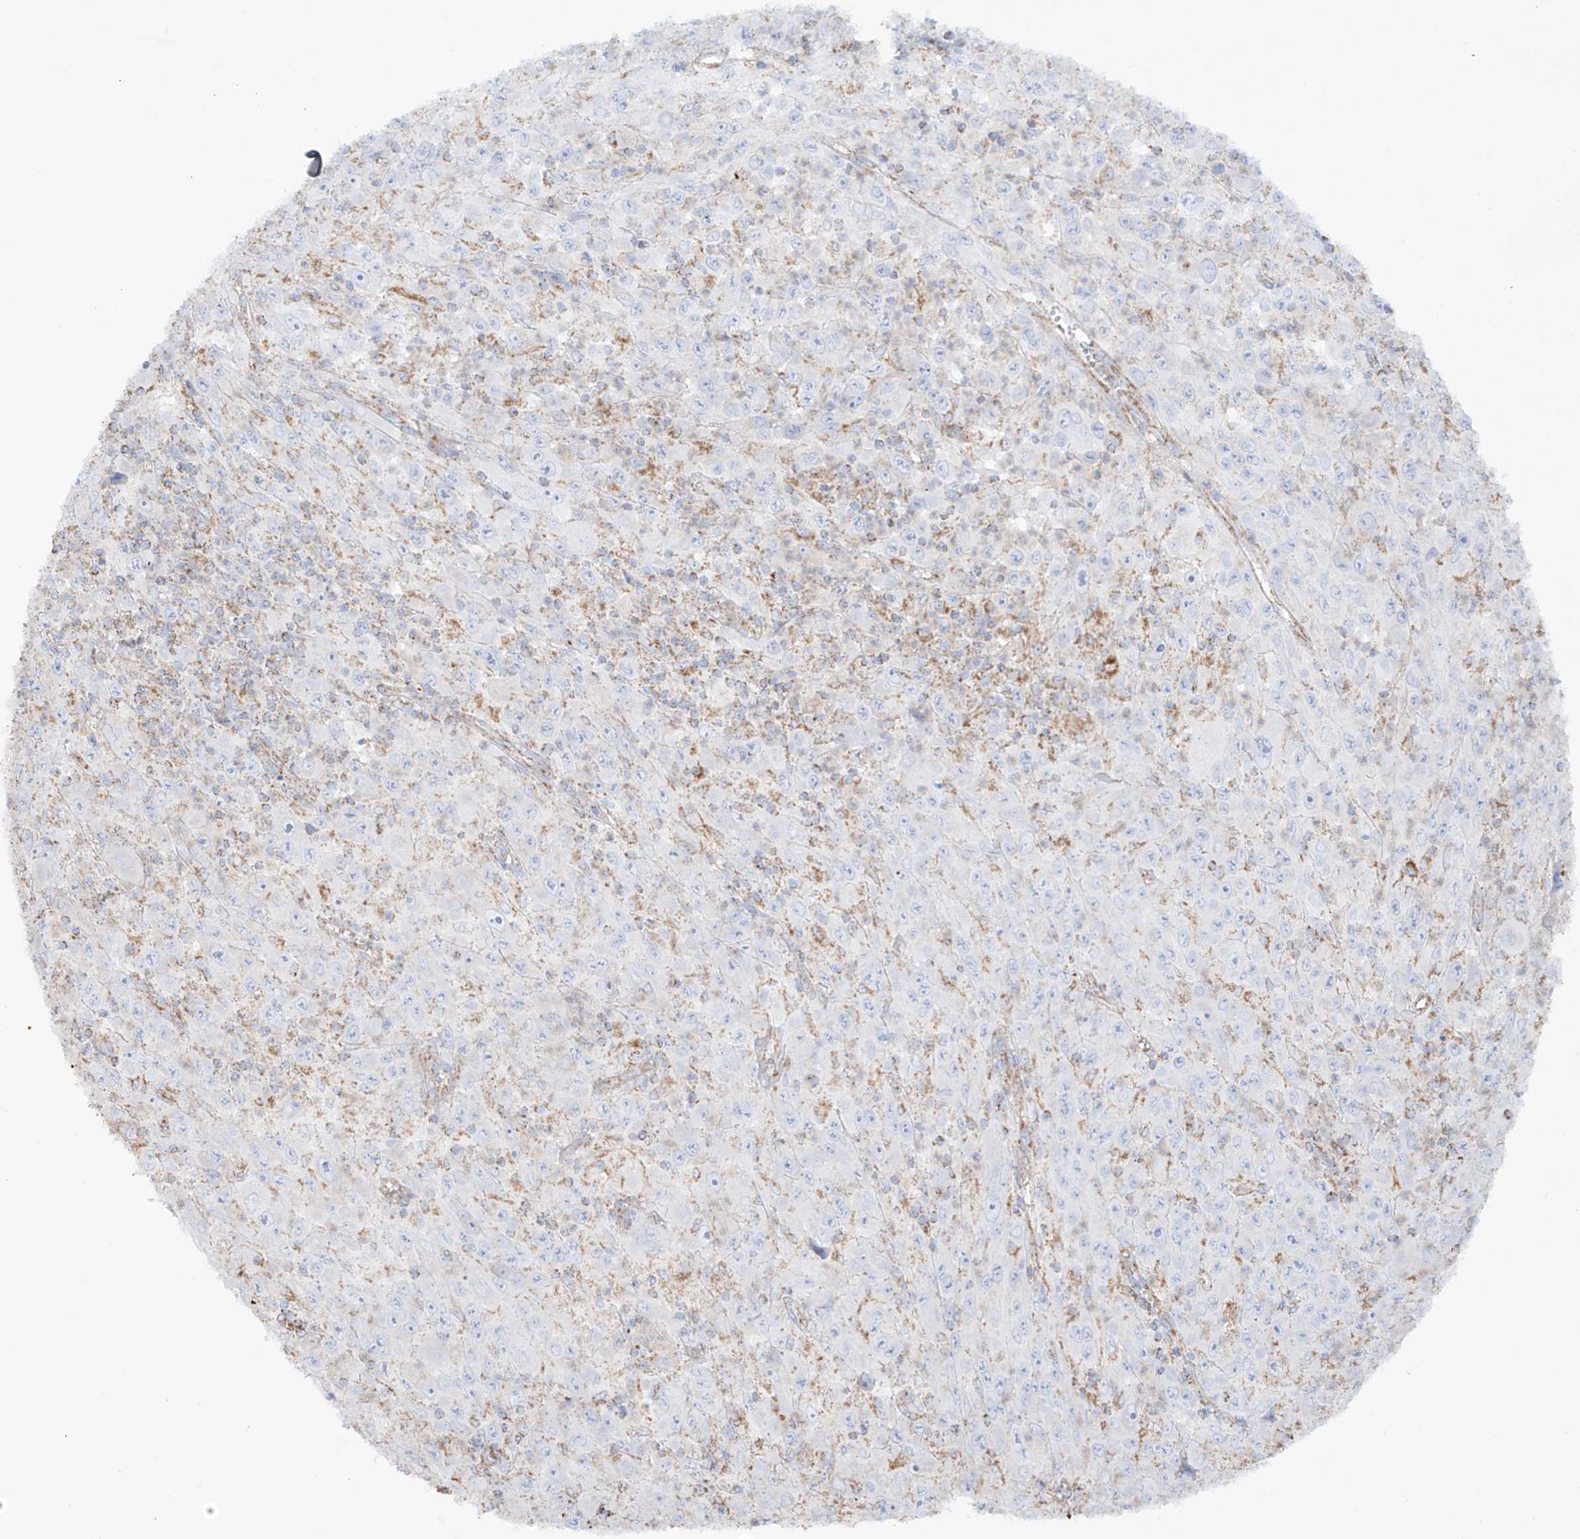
{"staining": {"intensity": "negative", "quantity": "none", "location": "none"}, "tissue": "melanoma", "cell_type": "Tumor cells", "image_type": "cancer", "snomed": [{"axis": "morphology", "description": "Malignant melanoma, Metastatic site"}, {"axis": "topography", "description": "Skin"}], "caption": "Immunohistochemical staining of melanoma displays no significant expression in tumor cells. (IHC, brightfield microscopy, high magnification).", "gene": "XKR3", "patient": {"sex": "female", "age": 56}}